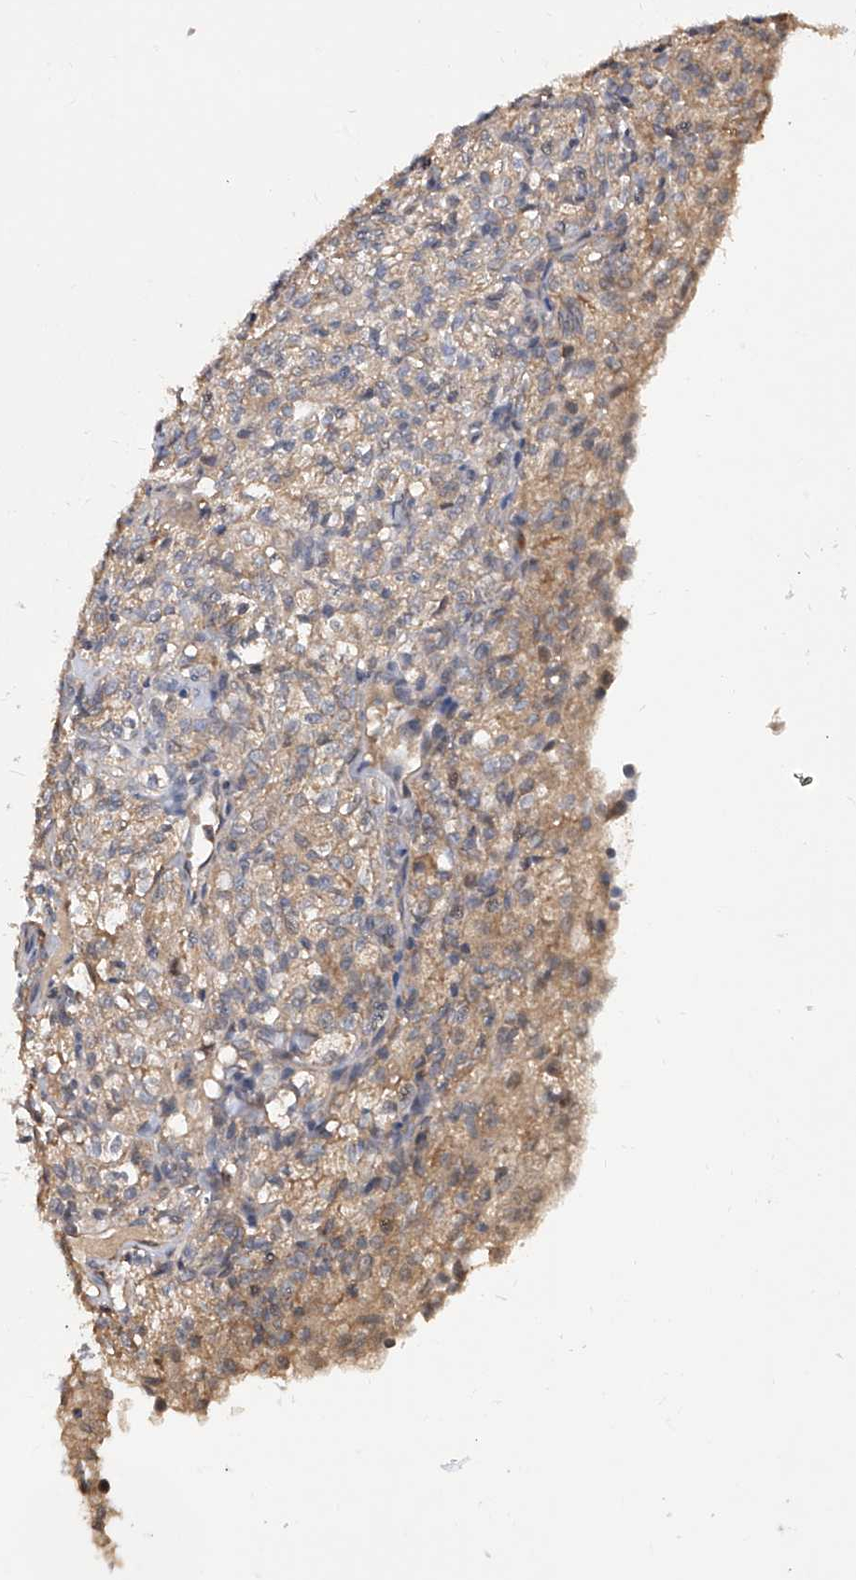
{"staining": {"intensity": "negative", "quantity": "none", "location": "none"}, "tissue": "renal cancer", "cell_type": "Tumor cells", "image_type": "cancer", "snomed": [{"axis": "morphology", "description": "Adenocarcinoma, NOS"}, {"axis": "topography", "description": "Kidney"}], "caption": "Human adenocarcinoma (renal) stained for a protein using immunohistochemistry (IHC) demonstrates no staining in tumor cells.", "gene": "USP45", "patient": {"sex": "male", "age": 77}}